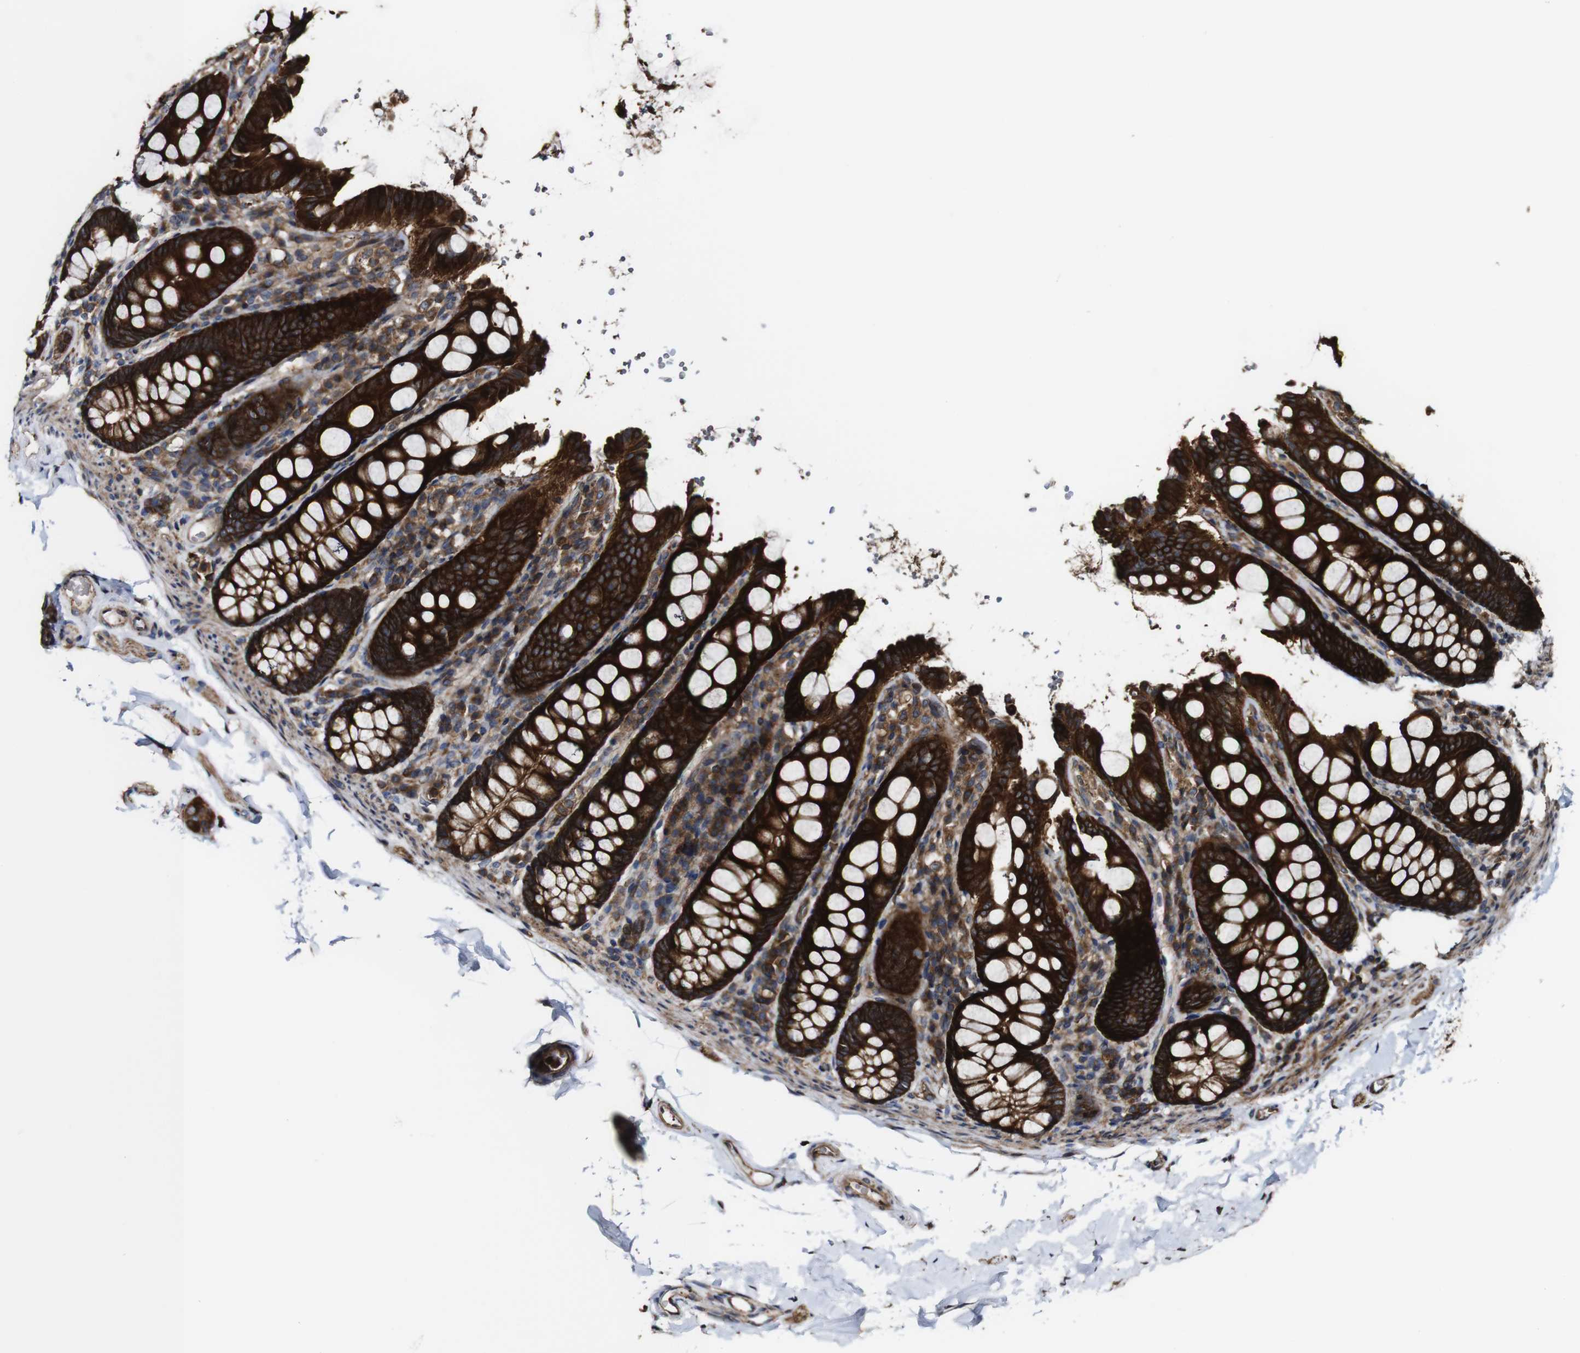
{"staining": {"intensity": "weak", "quantity": ">75%", "location": "cytoplasmic/membranous"}, "tissue": "colon", "cell_type": "Endothelial cells", "image_type": "normal", "snomed": [{"axis": "morphology", "description": "Normal tissue, NOS"}, {"axis": "topography", "description": "Colon"}], "caption": "Immunohistochemical staining of normal human colon demonstrates >75% levels of weak cytoplasmic/membranous protein staining in approximately >75% of endothelial cells.", "gene": "TNIK", "patient": {"sex": "female", "age": 61}}